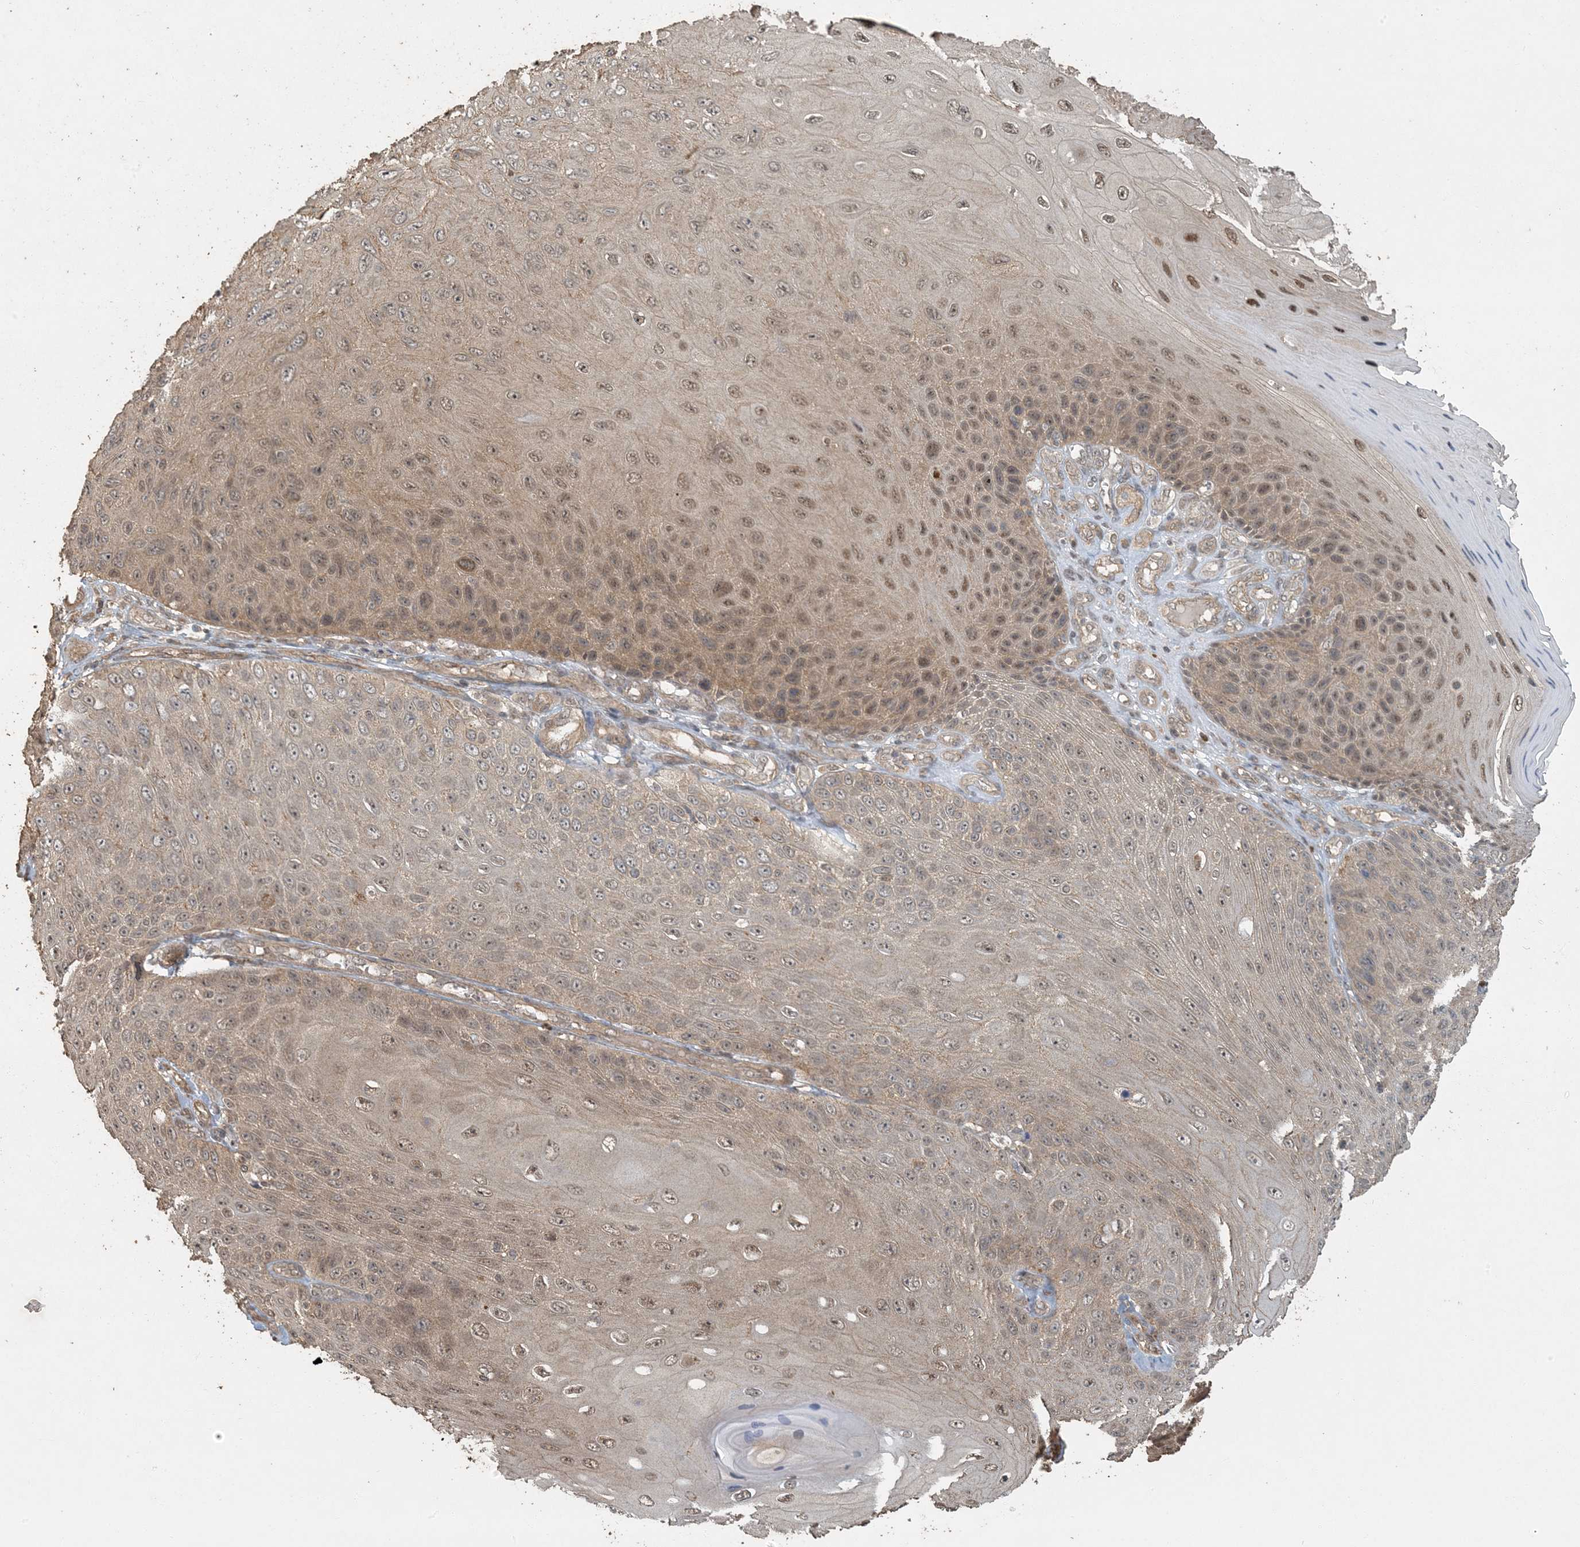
{"staining": {"intensity": "weak", "quantity": ">75%", "location": "cytoplasmic/membranous,nuclear"}, "tissue": "skin cancer", "cell_type": "Tumor cells", "image_type": "cancer", "snomed": [{"axis": "morphology", "description": "Squamous cell carcinoma, NOS"}, {"axis": "topography", "description": "Skin"}], "caption": "IHC photomicrograph of neoplastic tissue: skin cancer (squamous cell carcinoma) stained using immunohistochemistry shows low levels of weak protein expression localized specifically in the cytoplasmic/membranous and nuclear of tumor cells, appearing as a cytoplasmic/membranous and nuclear brown color.", "gene": "AK9", "patient": {"sex": "female", "age": 88}}